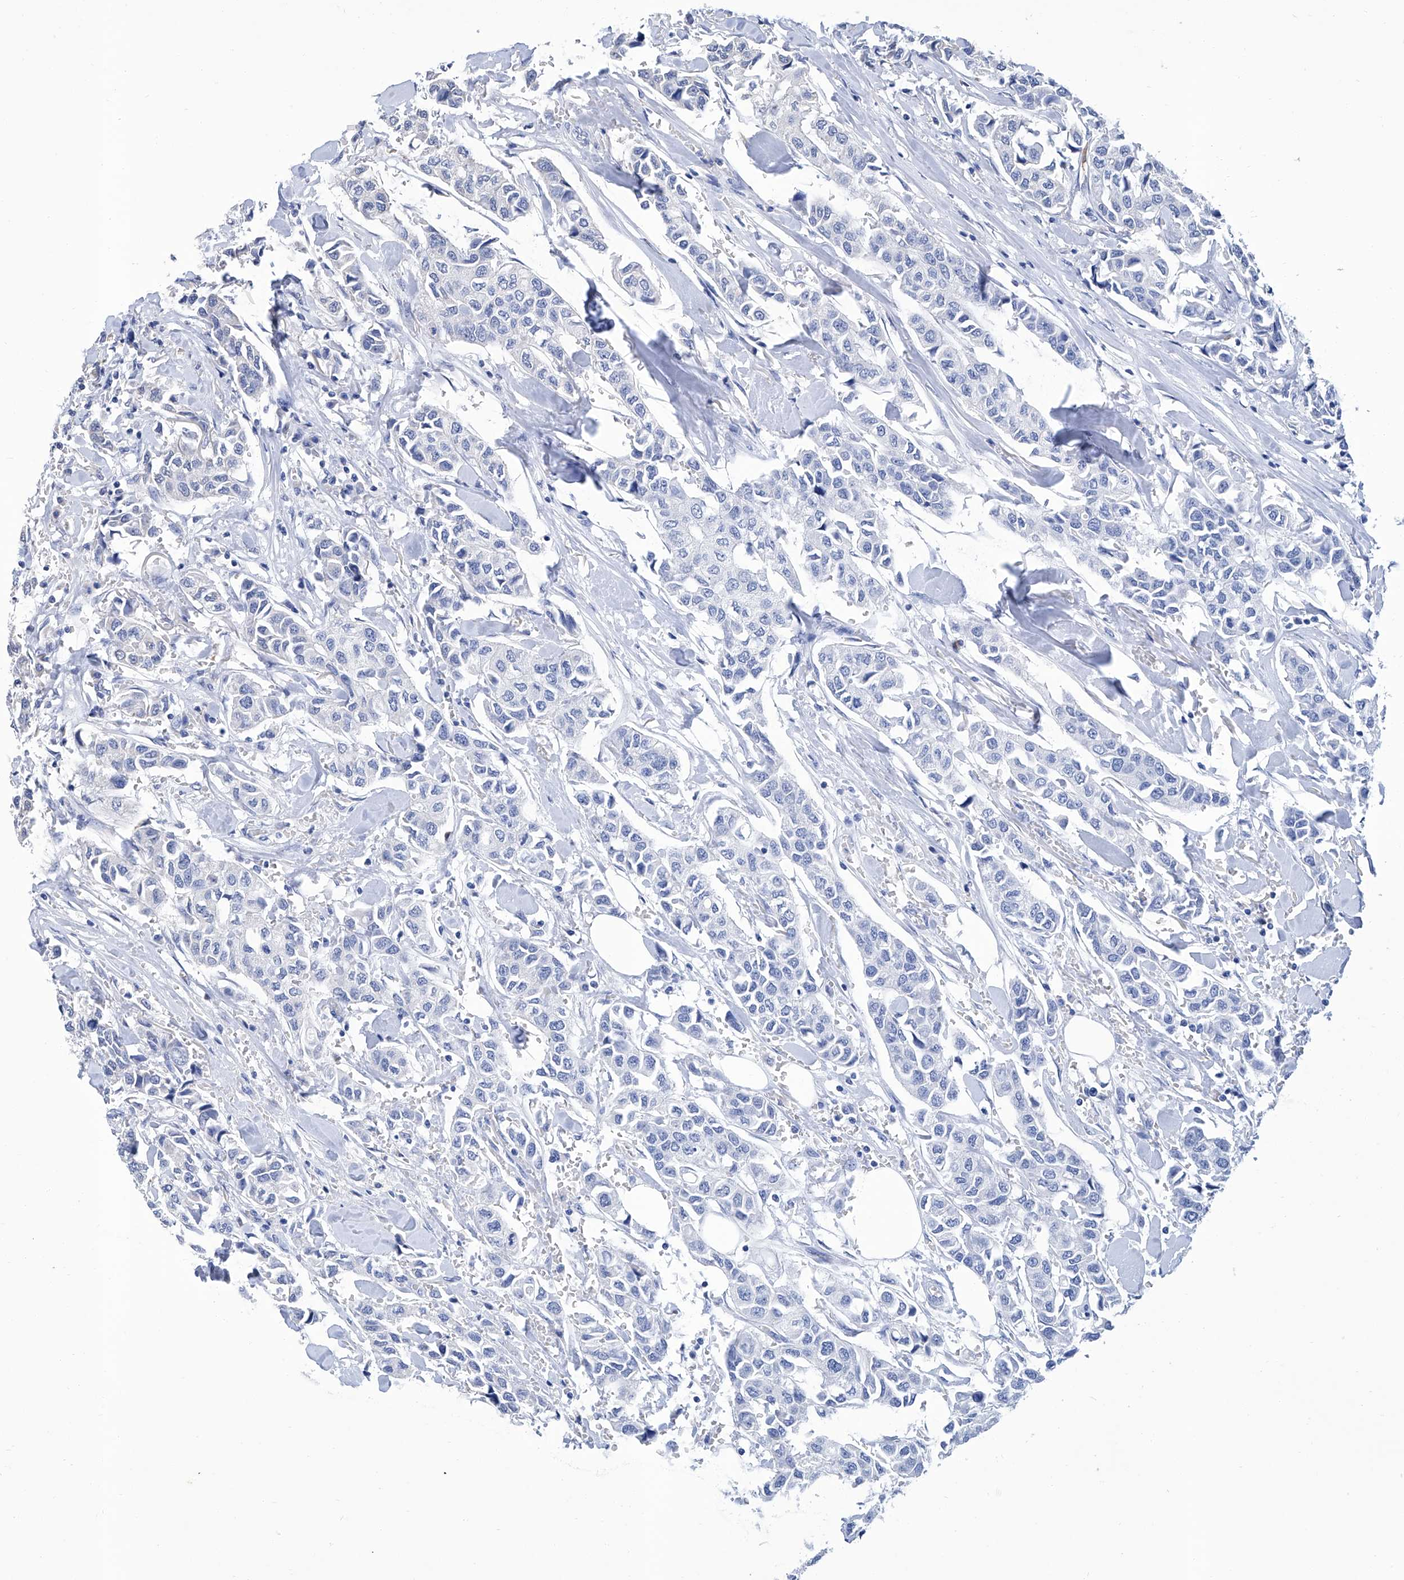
{"staining": {"intensity": "negative", "quantity": "none", "location": "none"}, "tissue": "breast cancer", "cell_type": "Tumor cells", "image_type": "cancer", "snomed": [{"axis": "morphology", "description": "Duct carcinoma"}, {"axis": "topography", "description": "Breast"}], "caption": "Tumor cells show no significant protein expression in infiltrating ductal carcinoma (breast).", "gene": "GPT", "patient": {"sex": "female", "age": 80}}